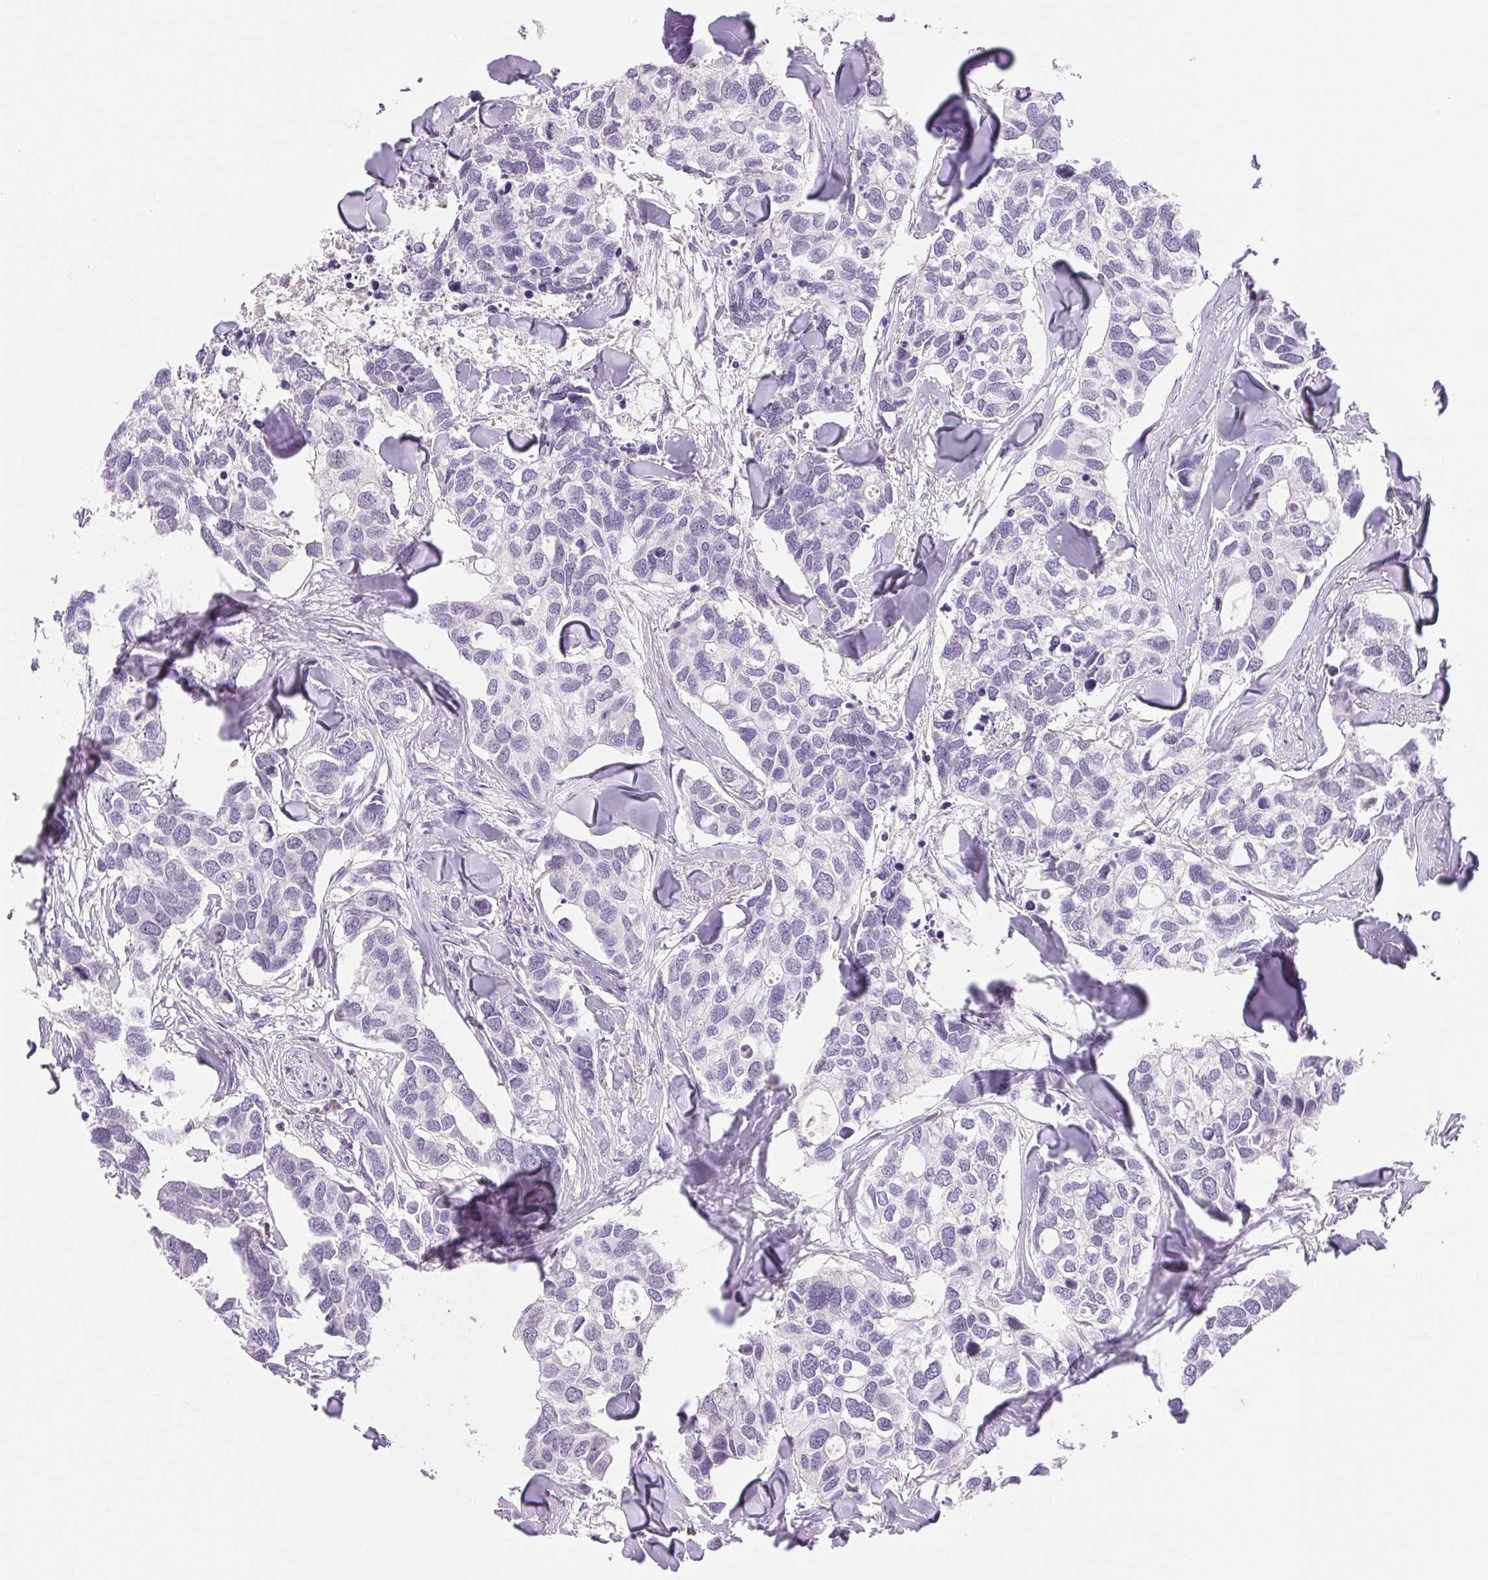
{"staining": {"intensity": "negative", "quantity": "none", "location": "none"}, "tissue": "breast cancer", "cell_type": "Tumor cells", "image_type": "cancer", "snomed": [{"axis": "morphology", "description": "Duct carcinoma"}, {"axis": "topography", "description": "Breast"}], "caption": "High power microscopy photomicrograph of an immunohistochemistry (IHC) histopathology image of infiltrating ductal carcinoma (breast), revealing no significant staining in tumor cells.", "gene": "IFIT1B", "patient": {"sex": "female", "age": 83}}